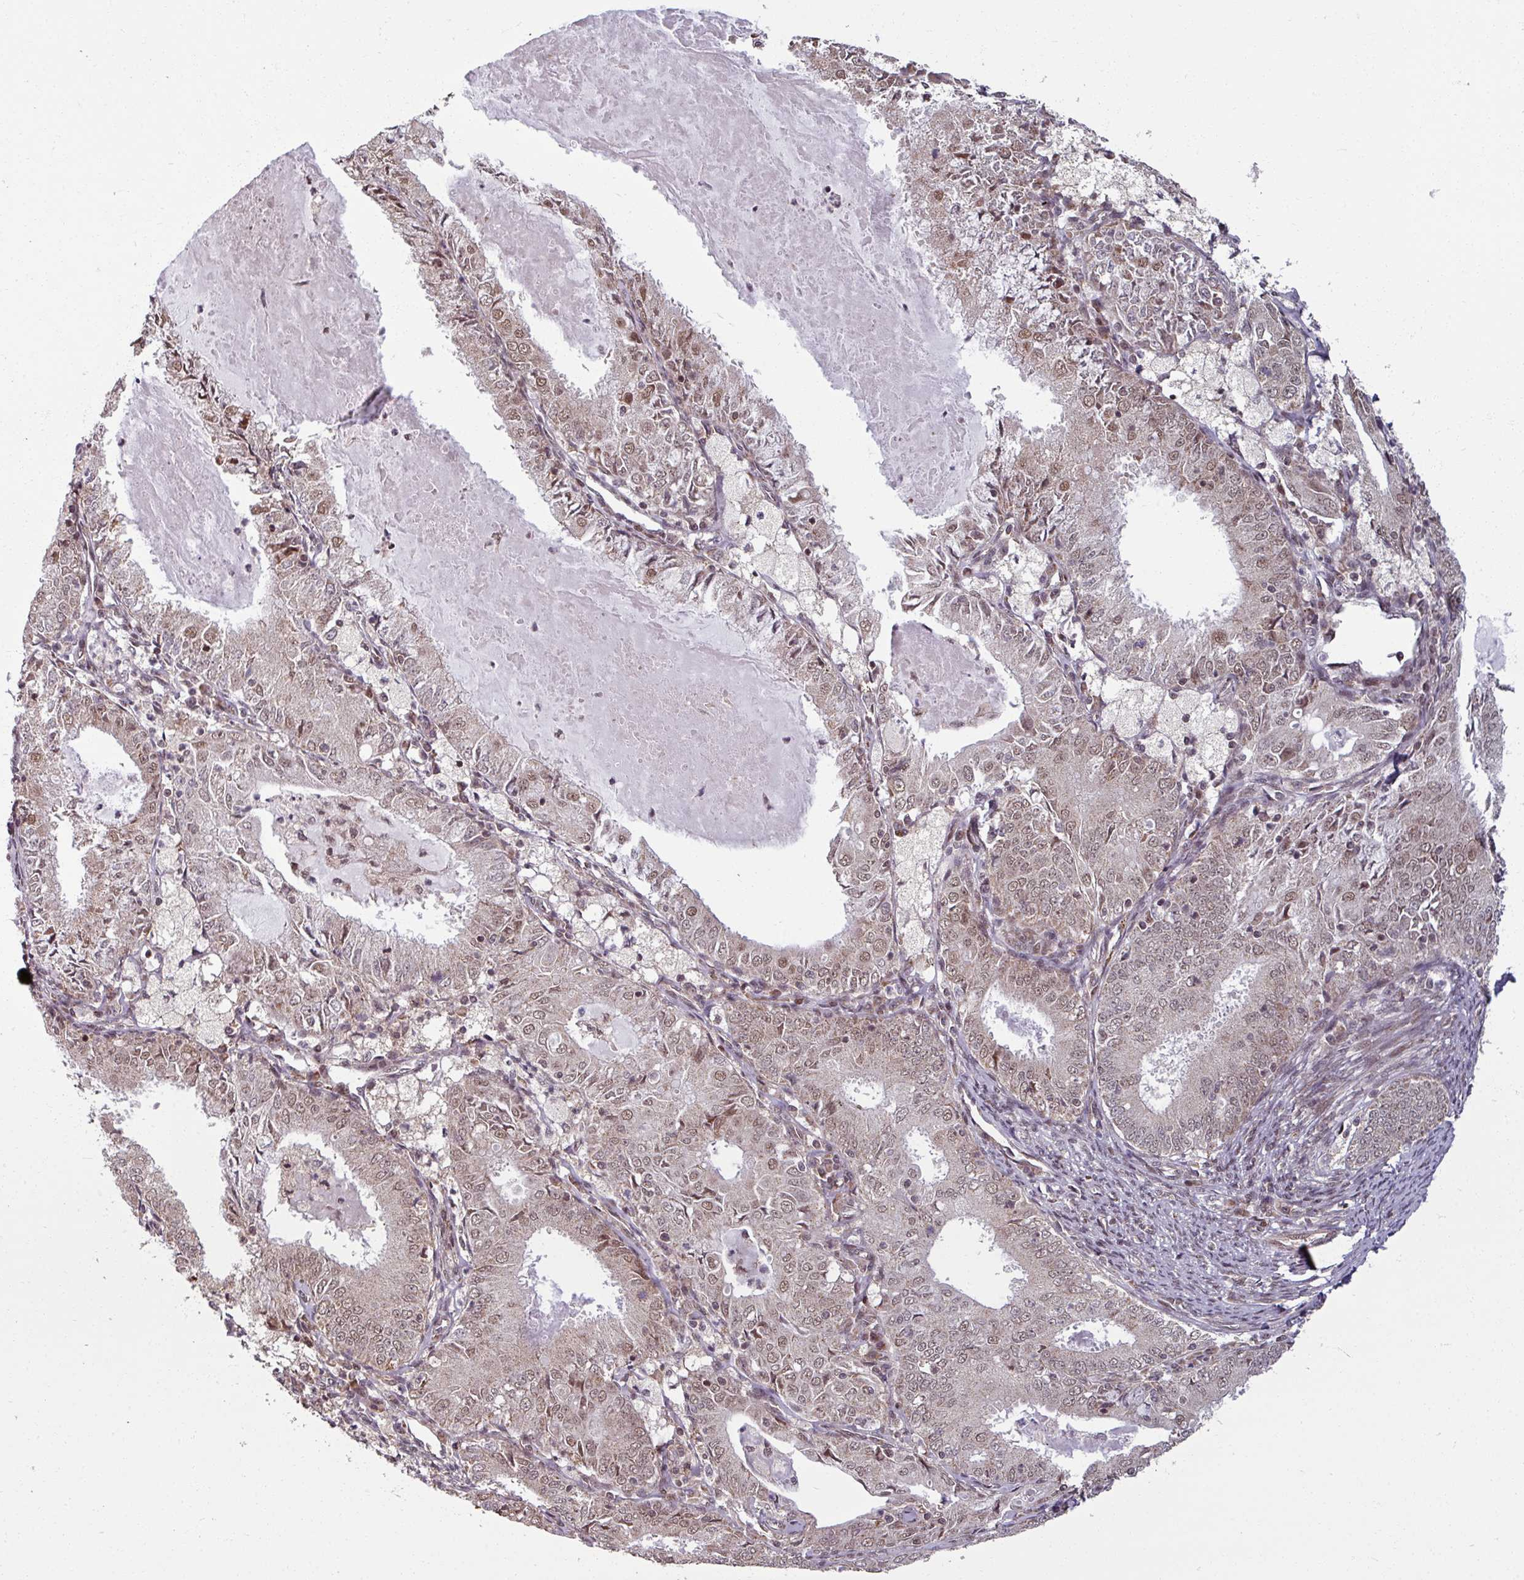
{"staining": {"intensity": "moderate", "quantity": "25%-75%", "location": "nuclear"}, "tissue": "endometrial cancer", "cell_type": "Tumor cells", "image_type": "cancer", "snomed": [{"axis": "morphology", "description": "Adenocarcinoma, NOS"}, {"axis": "topography", "description": "Endometrium"}], "caption": "A photomicrograph of human endometrial cancer stained for a protein reveals moderate nuclear brown staining in tumor cells. (DAB IHC with brightfield microscopy, high magnification).", "gene": "SWI5", "patient": {"sex": "female", "age": 57}}